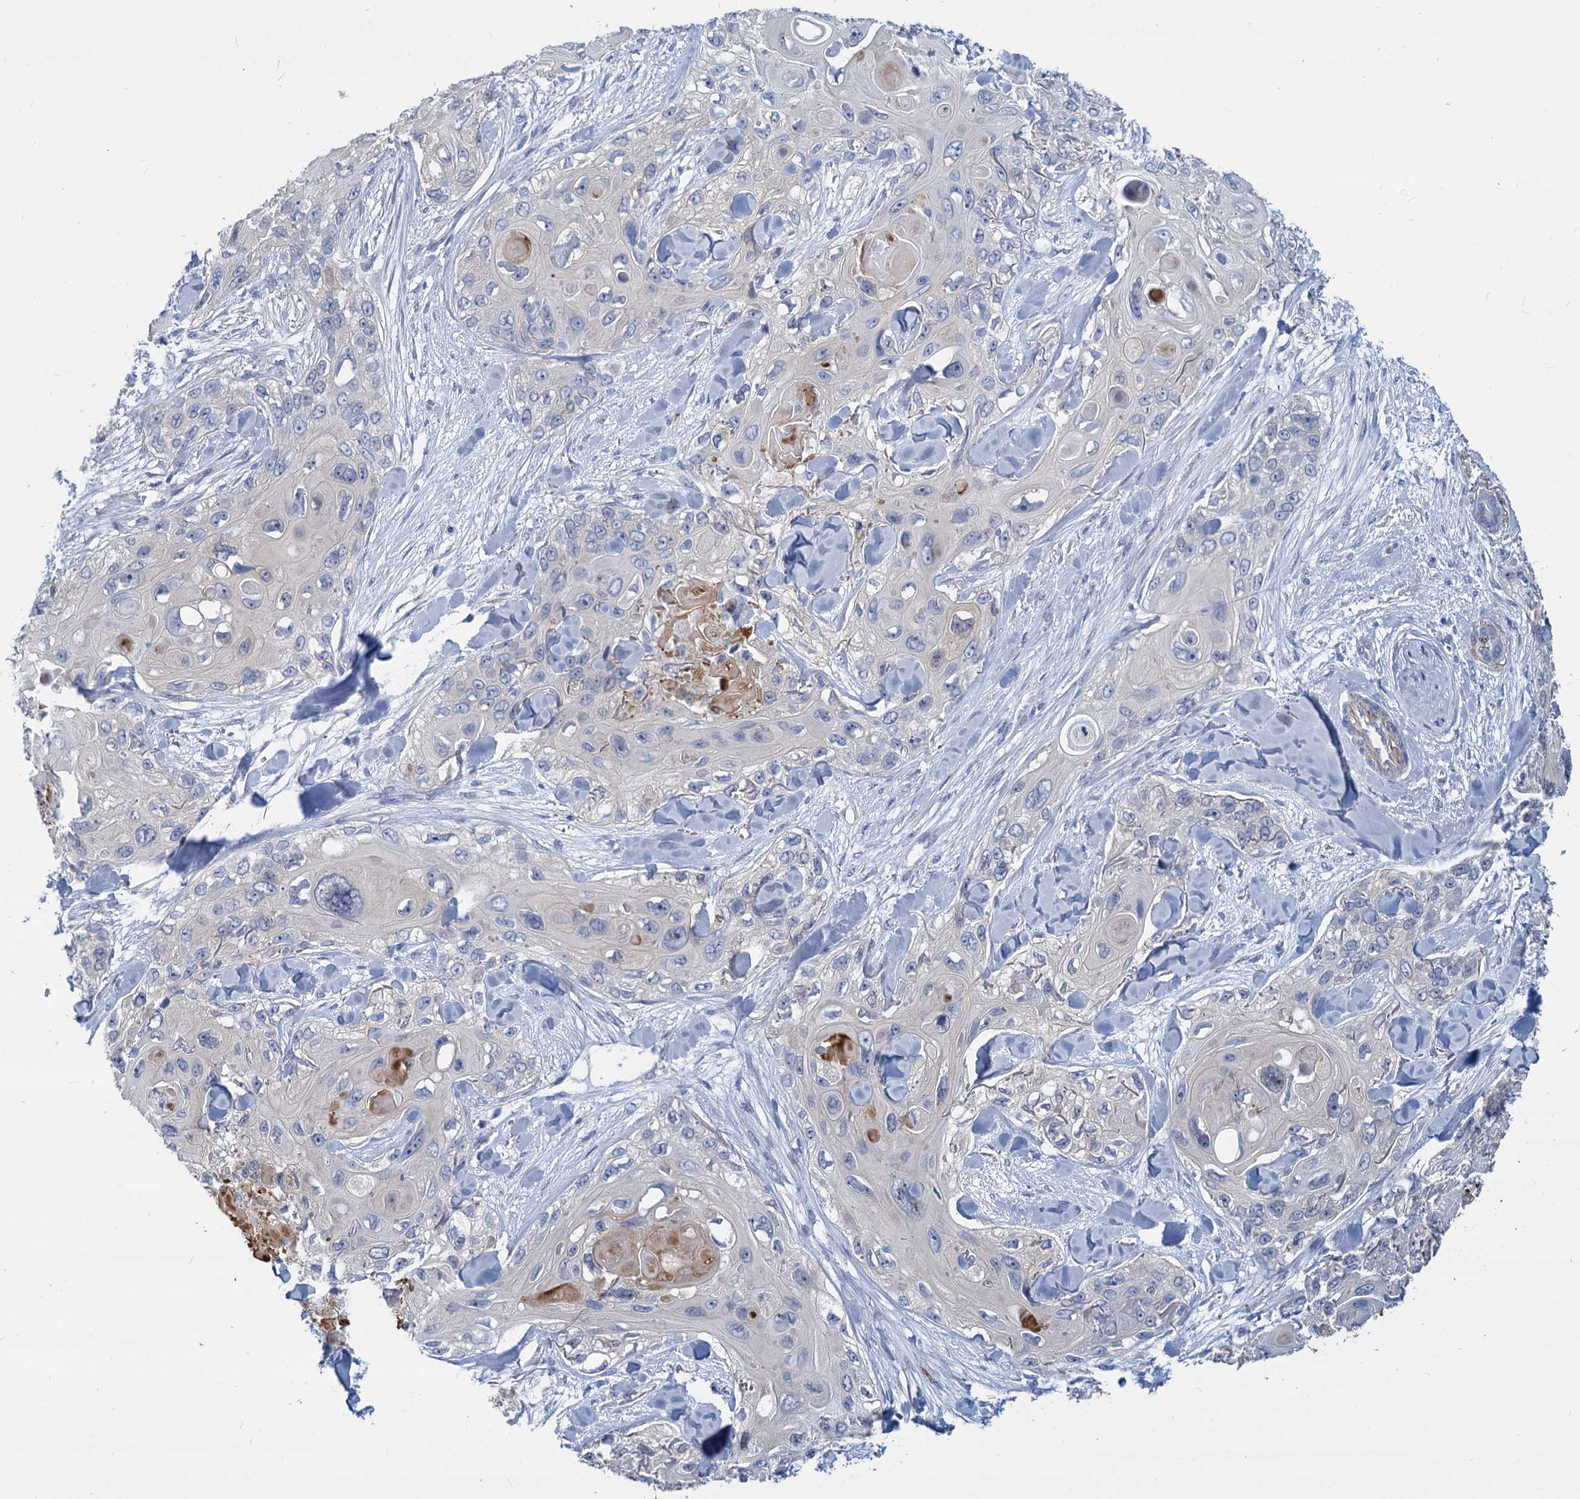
{"staining": {"intensity": "negative", "quantity": "none", "location": "none"}, "tissue": "skin cancer", "cell_type": "Tumor cells", "image_type": "cancer", "snomed": [{"axis": "morphology", "description": "Normal tissue, NOS"}, {"axis": "morphology", "description": "Squamous cell carcinoma, NOS"}, {"axis": "topography", "description": "Skin"}], "caption": "IHC of human skin cancer (squamous cell carcinoma) shows no positivity in tumor cells.", "gene": "GSTM3", "patient": {"sex": "male", "age": 72}}